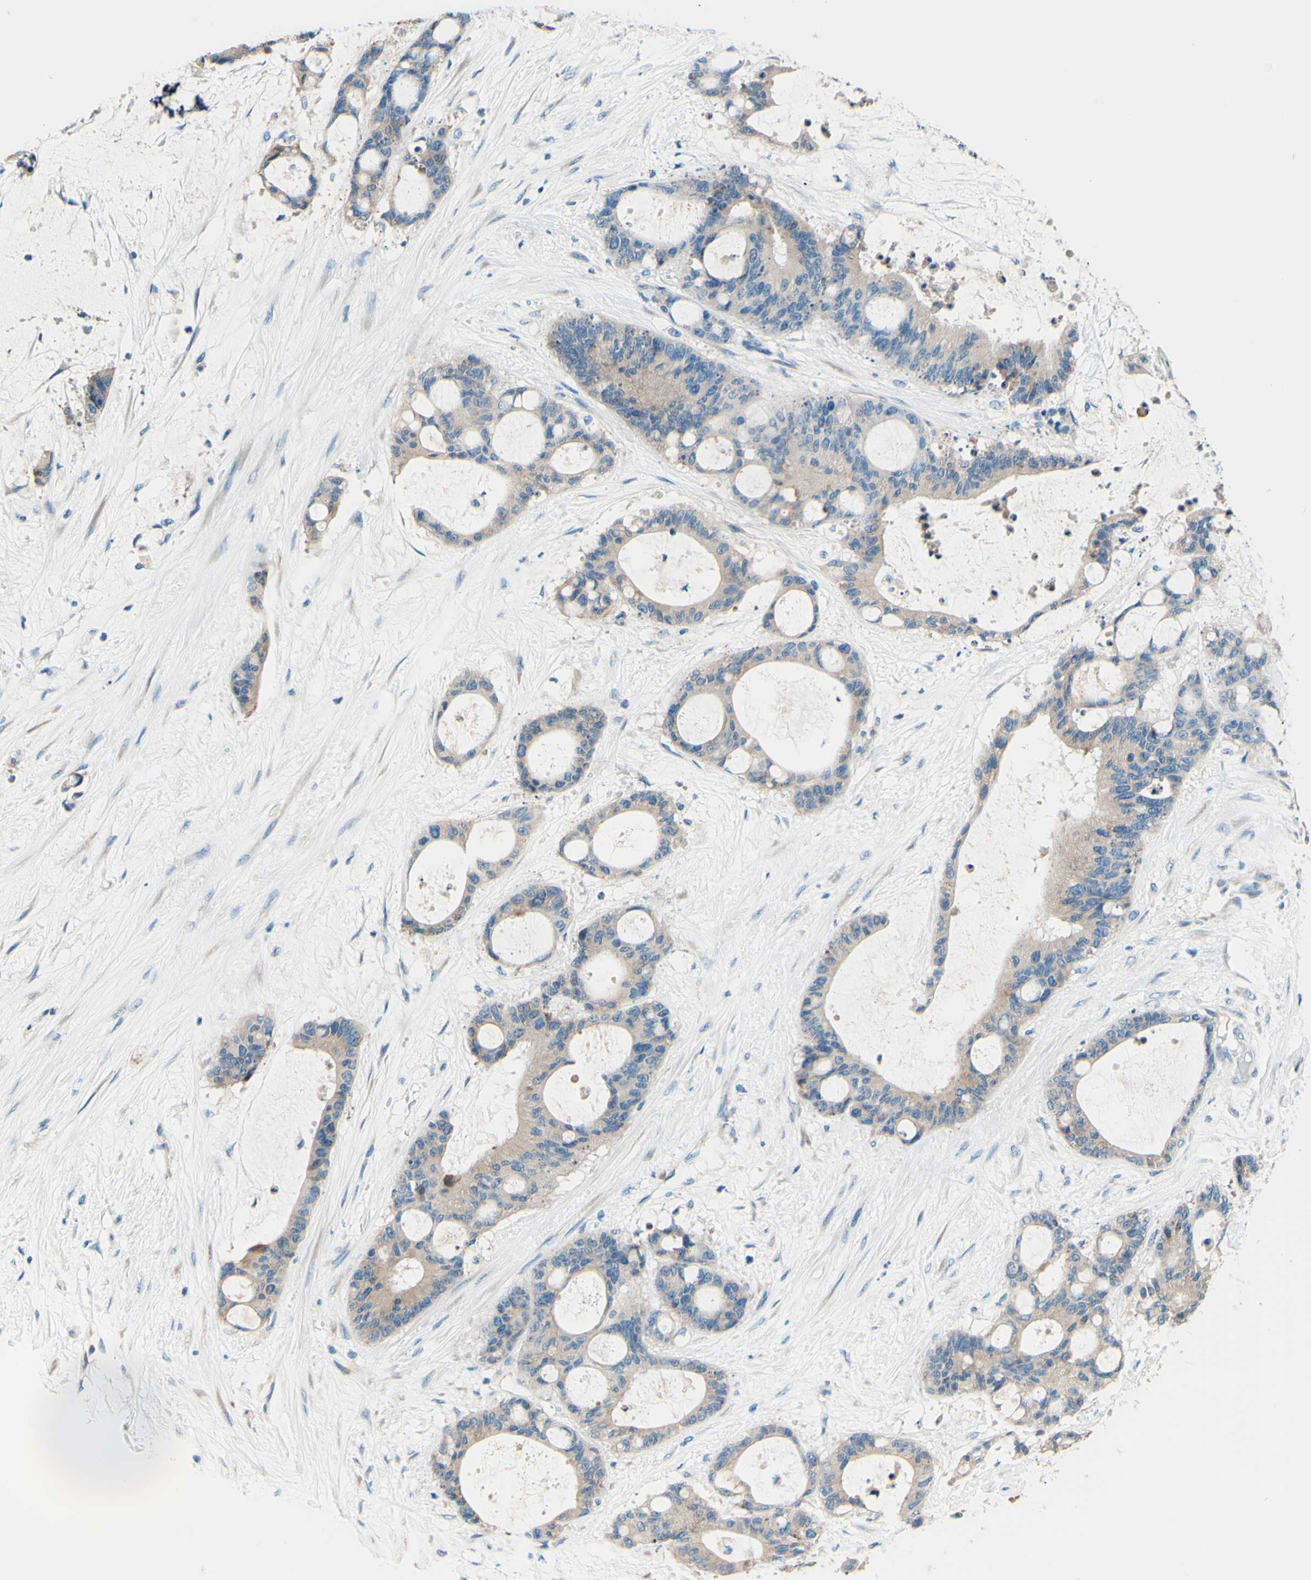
{"staining": {"intensity": "weak", "quantity": "25%-75%", "location": "cytoplasmic/membranous"}, "tissue": "liver cancer", "cell_type": "Tumor cells", "image_type": "cancer", "snomed": [{"axis": "morphology", "description": "Cholangiocarcinoma"}, {"axis": "topography", "description": "Liver"}], "caption": "The image demonstrates immunohistochemical staining of liver cholangiocarcinoma. There is weak cytoplasmic/membranous expression is seen in about 25%-75% of tumor cells.", "gene": "PASD1", "patient": {"sex": "female", "age": 73}}